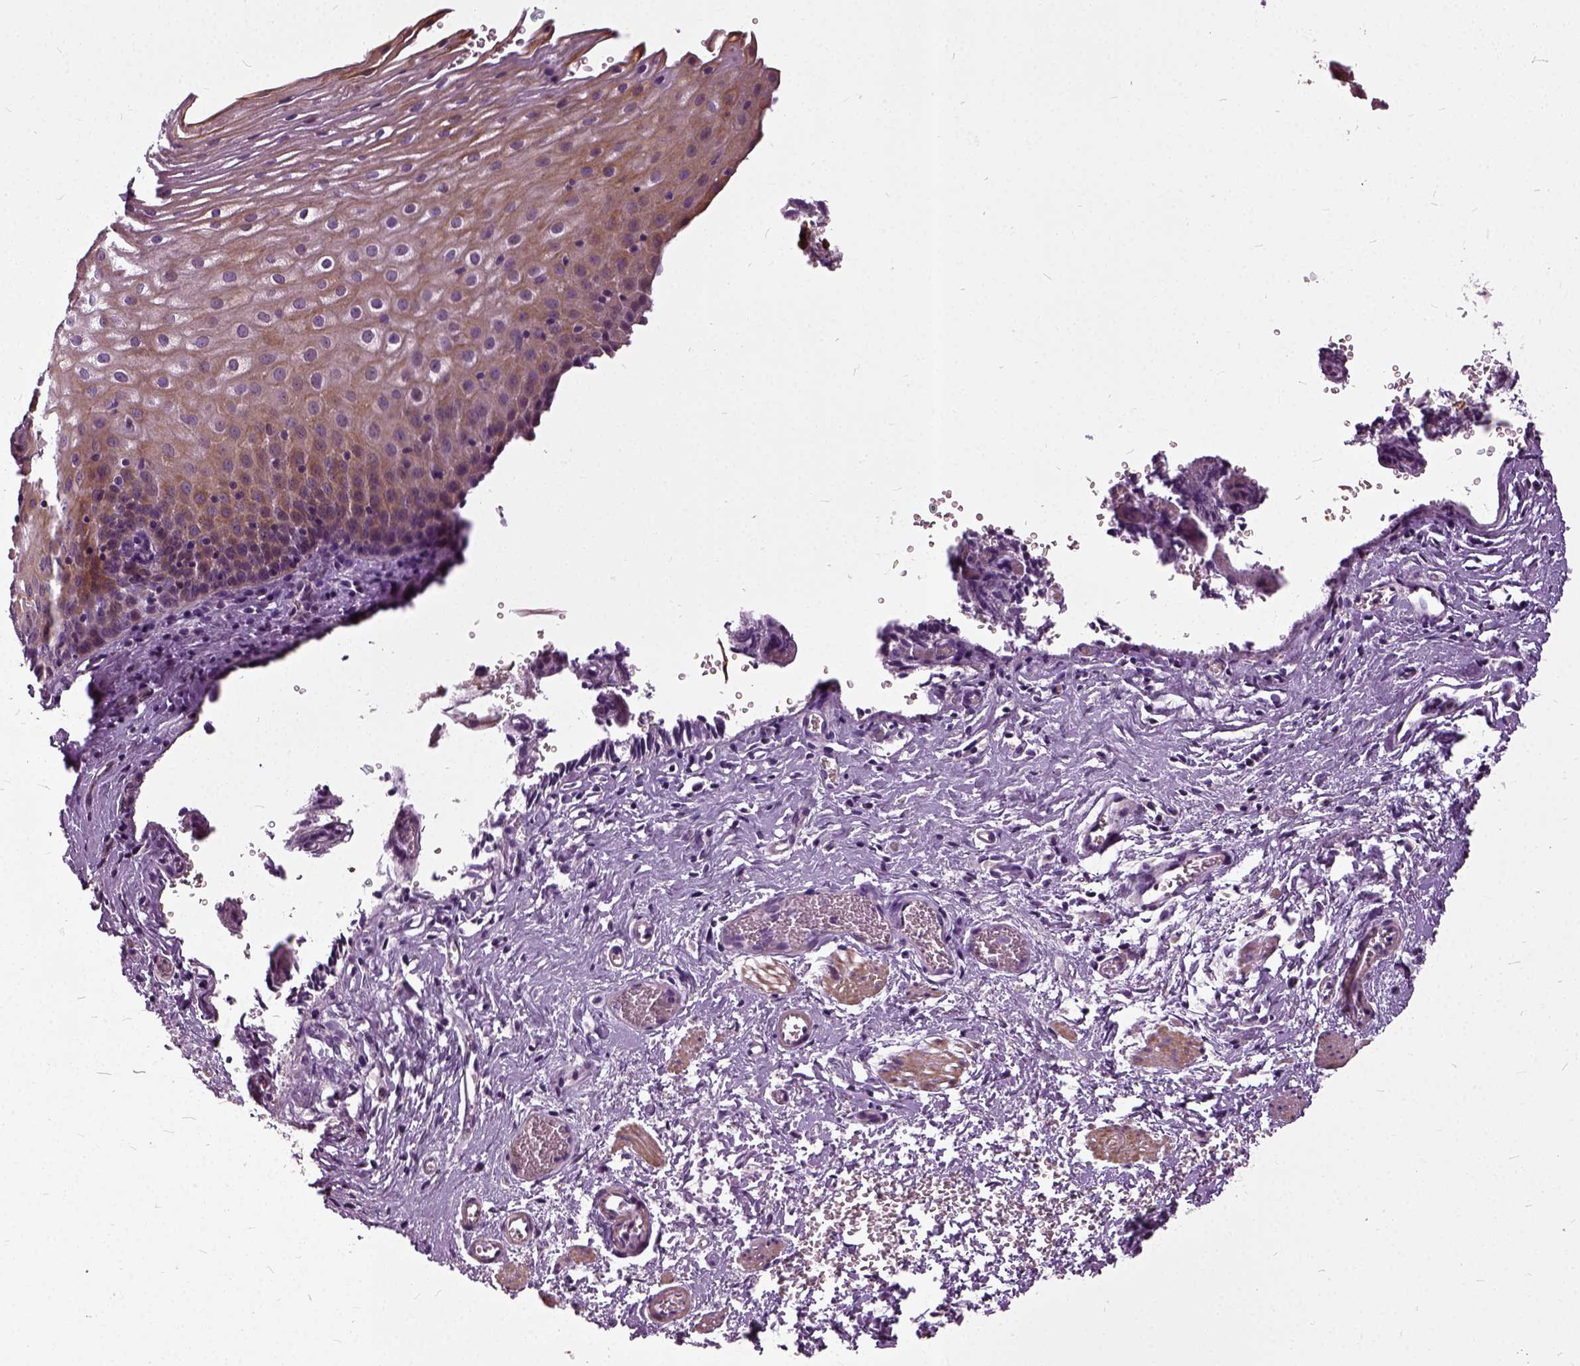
{"staining": {"intensity": "weak", "quantity": ">75%", "location": "cytoplasmic/membranous"}, "tissue": "esophagus", "cell_type": "Squamous epithelial cells", "image_type": "normal", "snomed": [{"axis": "morphology", "description": "Normal tissue, NOS"}, {"axis": "topography", "description": "Esophagus"}], "caption": "Immunohistochemical staining of normal human esophagus exhibits weak cytoplasmic/membranous protein positivity in about >75% of squamous epithelial cells.", "gene": "ILRUN", "patient": {"sex": "male", "age": 68}}